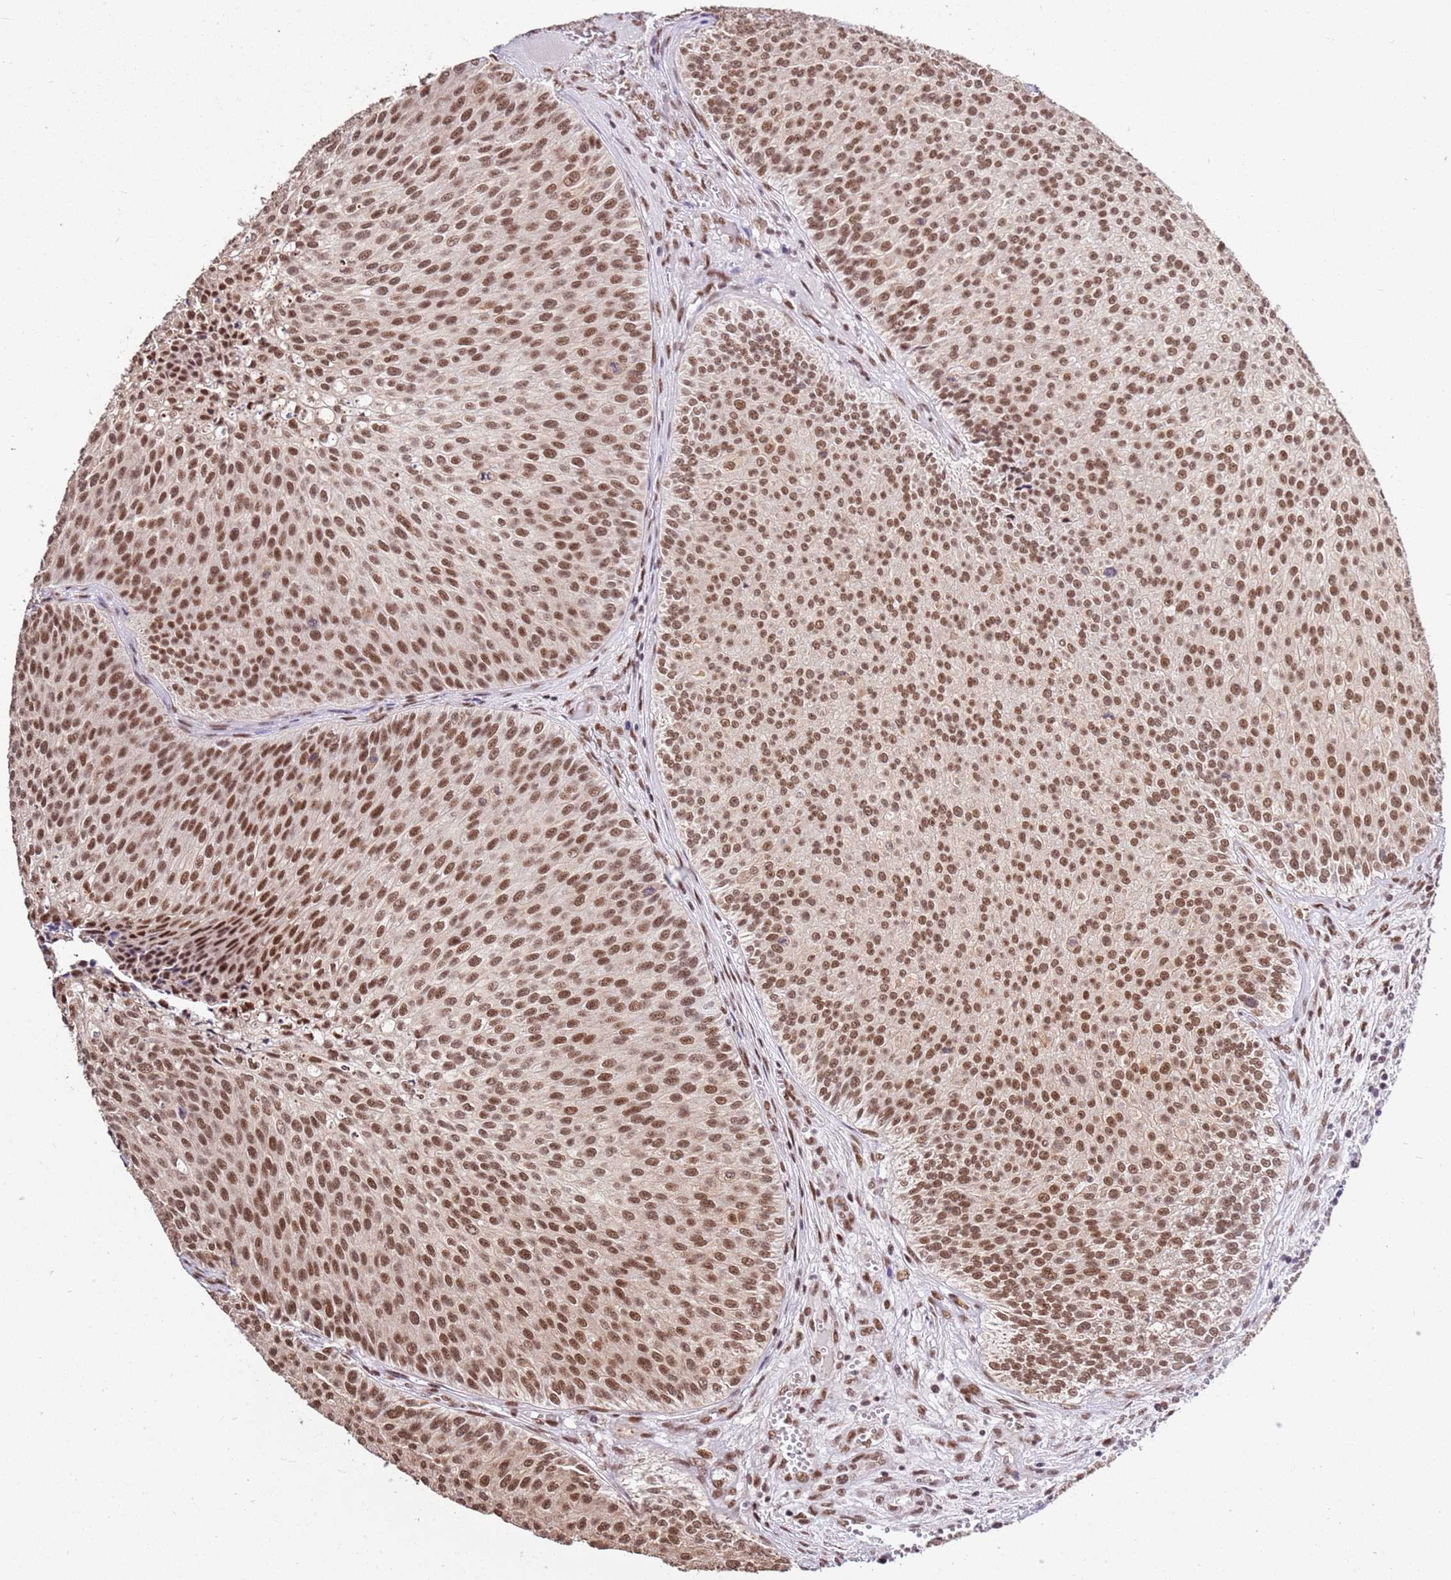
{"staining": {"intensity": "strong", "quantity": ">75%", "location": "nuclear"}, "tissue": "urothelial cancer", "cell_type": "Tumor cells", "image_type": "cancer", "snomed": [{"axis": "morphology", "description": "Urothelial carcinoma, Low grade"}, {"axis": "topography", "description": "Urinary bladder"}], "caption": "This micrograph exhibits IHC staining of urothelial cancer, with high strong nuclear positivity in about >75% of tumor cells.", "gene": "AKAP8L", "patient": {"sex": "male", "age": 84}}